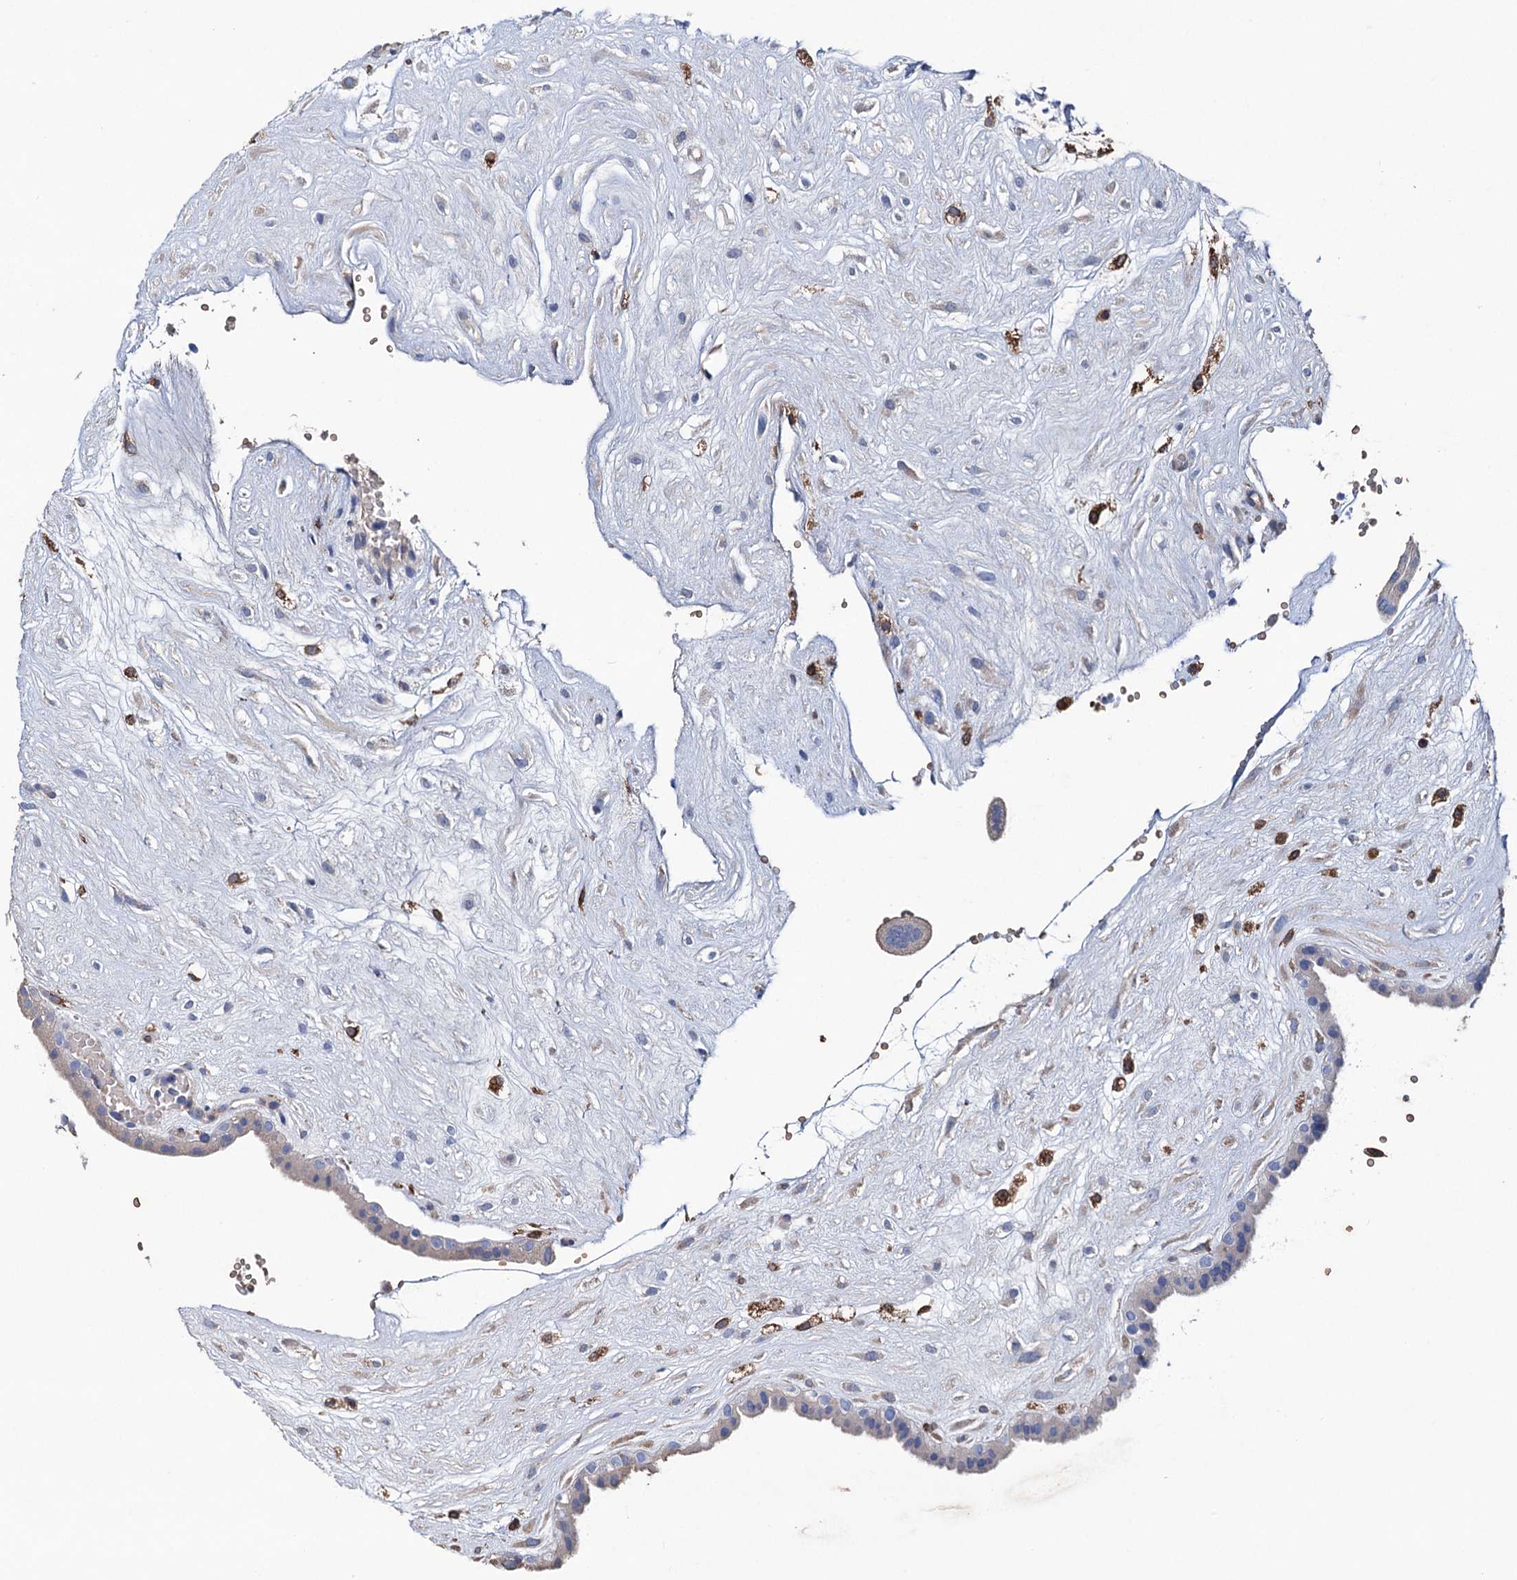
{"staining": {"intensity": "moderate", "quantity": "<25%", "location": "cytoplasmic/membranous"}, "tissue": "placenta", "cell_type": "Trophoblastic cells", "image_type": "normal", "snomed": [{"axis": "morphology", "description": "Normal tissue, NOS"}, {"axis": "topography", "description": "Placenta"}], "caption": "IHC photomicrograph of unremarkable placenta: placenta stained using immunohistochemistry (IHC) exhibits low levels of moderate protein expression localized specifically in the cytoplasmic/membranous of trophoblastic cells, appearing as a cytoplasmic/membranous brown color.", "gene": "STING1", "patient": {"sex": "female", "age": 18}}